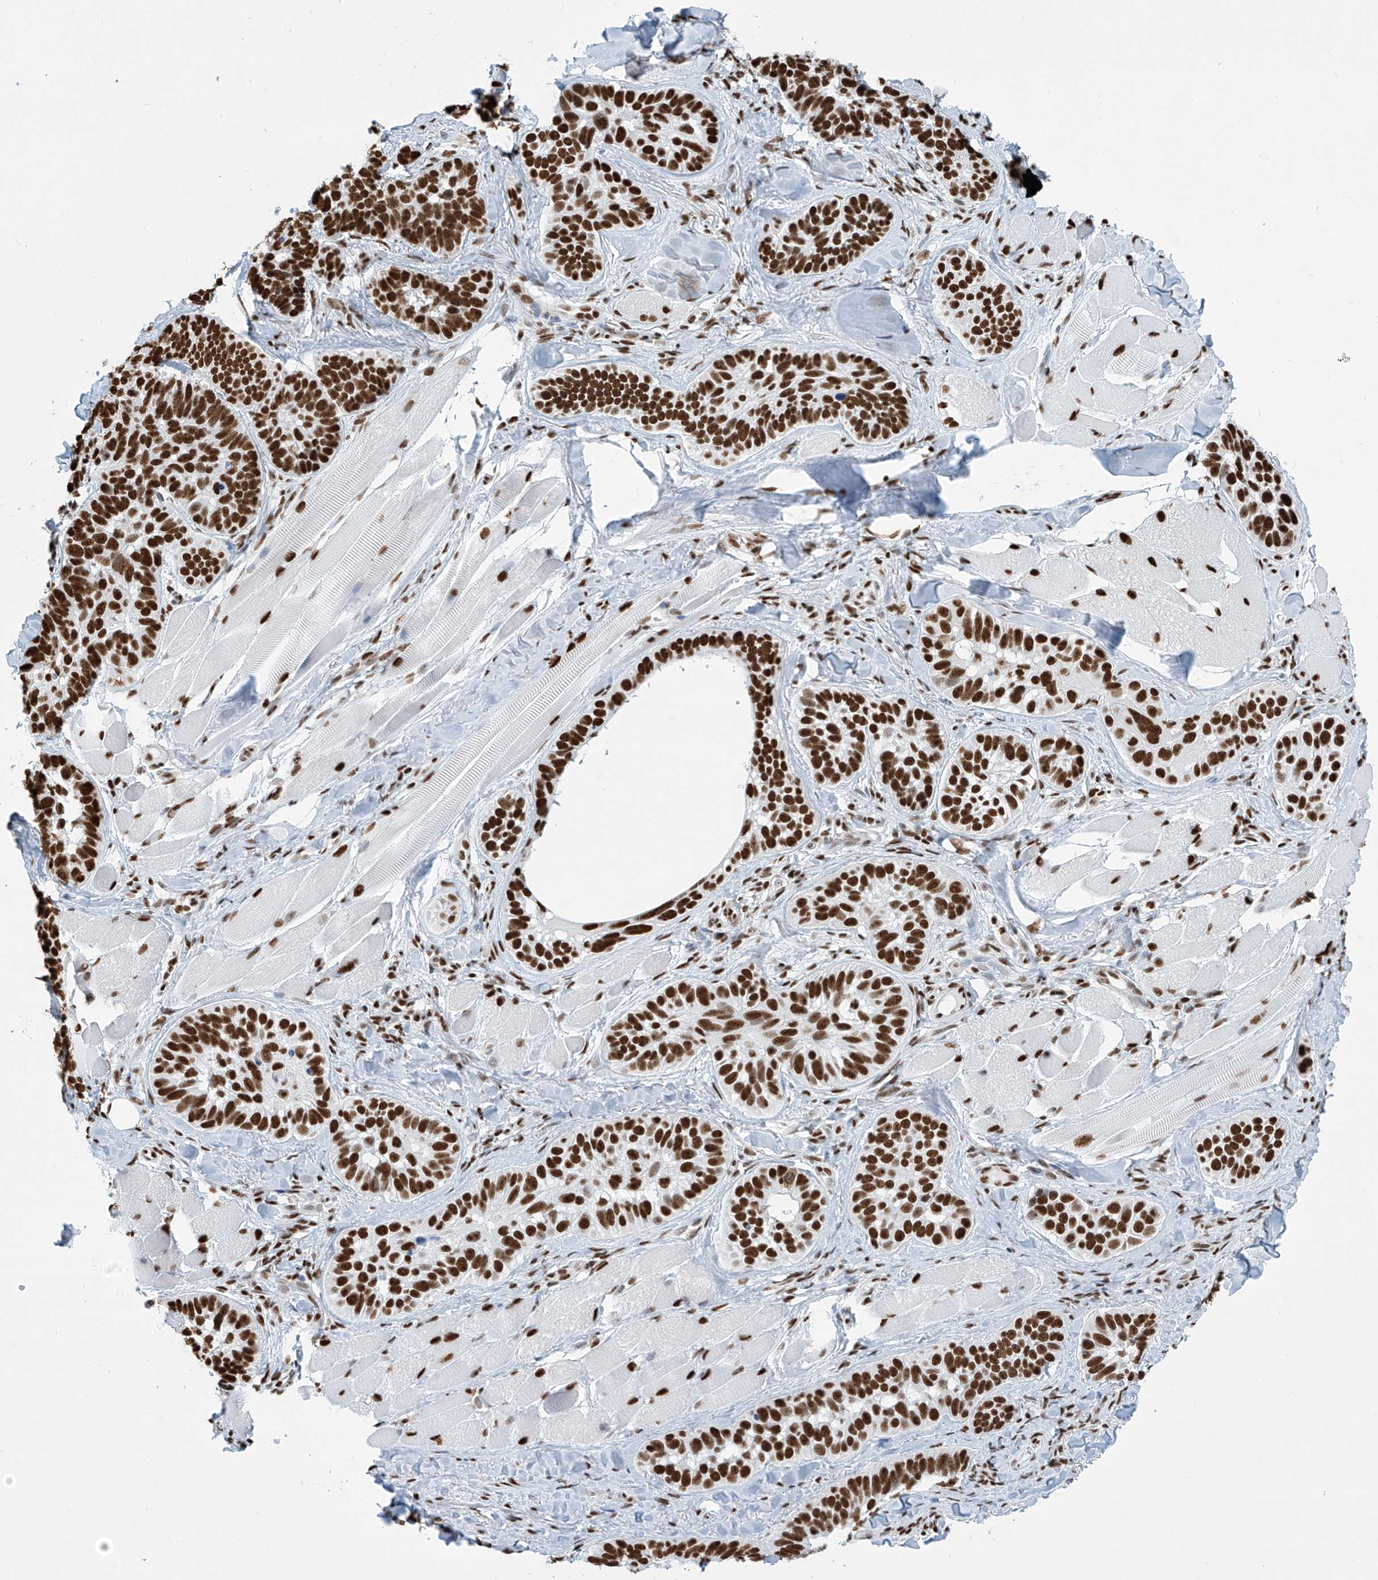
{"staining": {"intensity": "strong", "quantity": ">75%", "location": "nuclear"}, "tissue": "skin cancer", "cell_type": "Tumor cells", "image_type": "cancer", "snomed": [{"axis": "morphology", "description": "Basal cell carcinoma"}, {"axis": "topography", "description": "Skin"}], "caption": "Protein analysis of skin basal cell carcinoma tissue displays strong nuclear staining in about >75% of tumor cells.", "gene": "SARNP", "patient": {"sex": "male", "age": 62}}